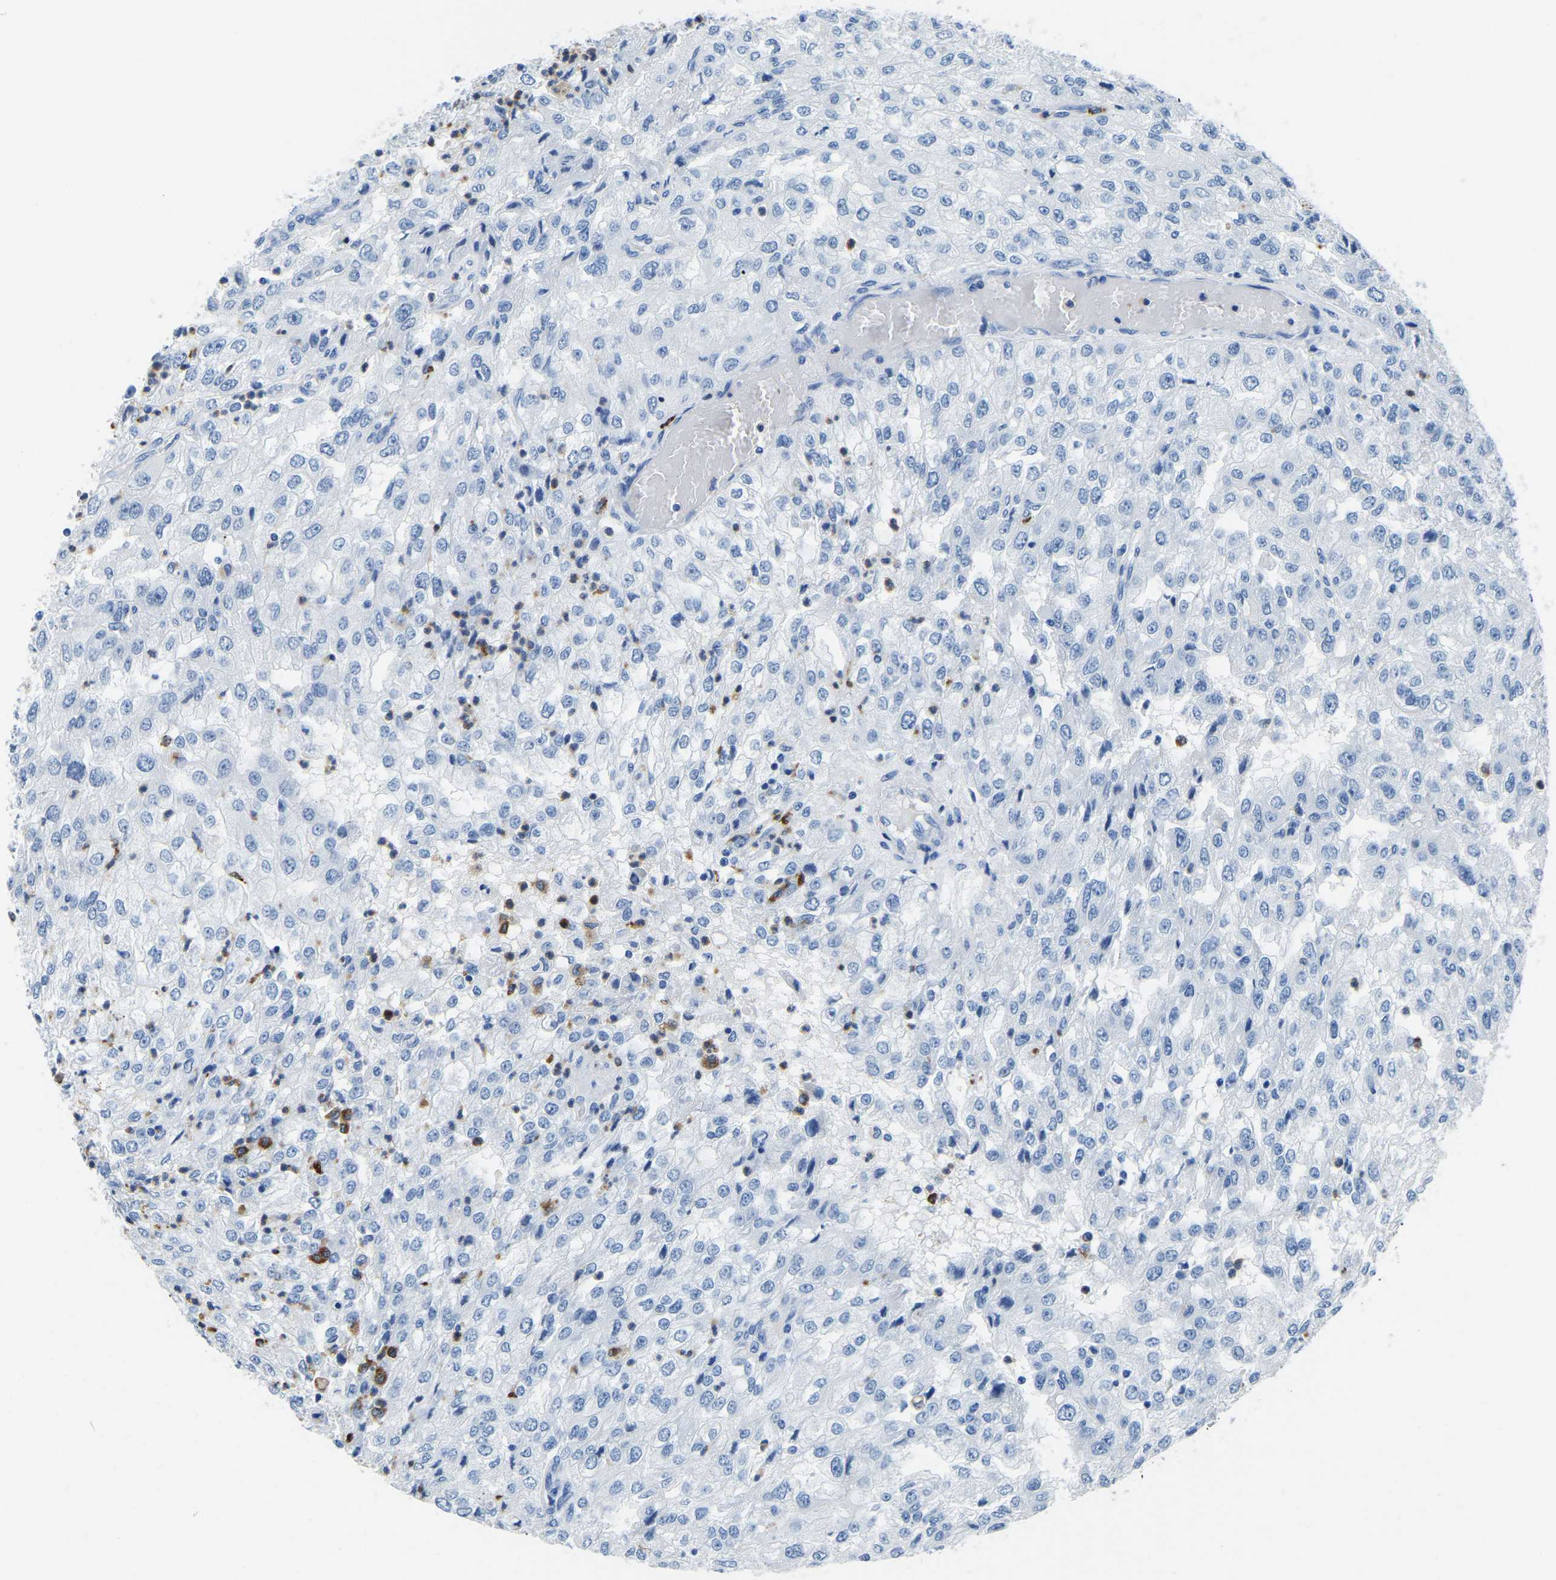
{"staining": {"intensity": "negative", "quantity": "none", "location": "none"}, "tissue": "renal cancer", "cell_type": "Tumor cells", "image_type": "cancer", "snomed": [{"axis": "morphology", "description": "Adenocarcinoma, NOS"}, {"axis": "topography", "description": "Kidney"}], "caption": "Adenocarcinoma (renal) was stained to show a protein in brown. There is no significant positivity in tumor cells.", "gene": "MS4A3", "patient": {"sex": "female", "age": 54}}